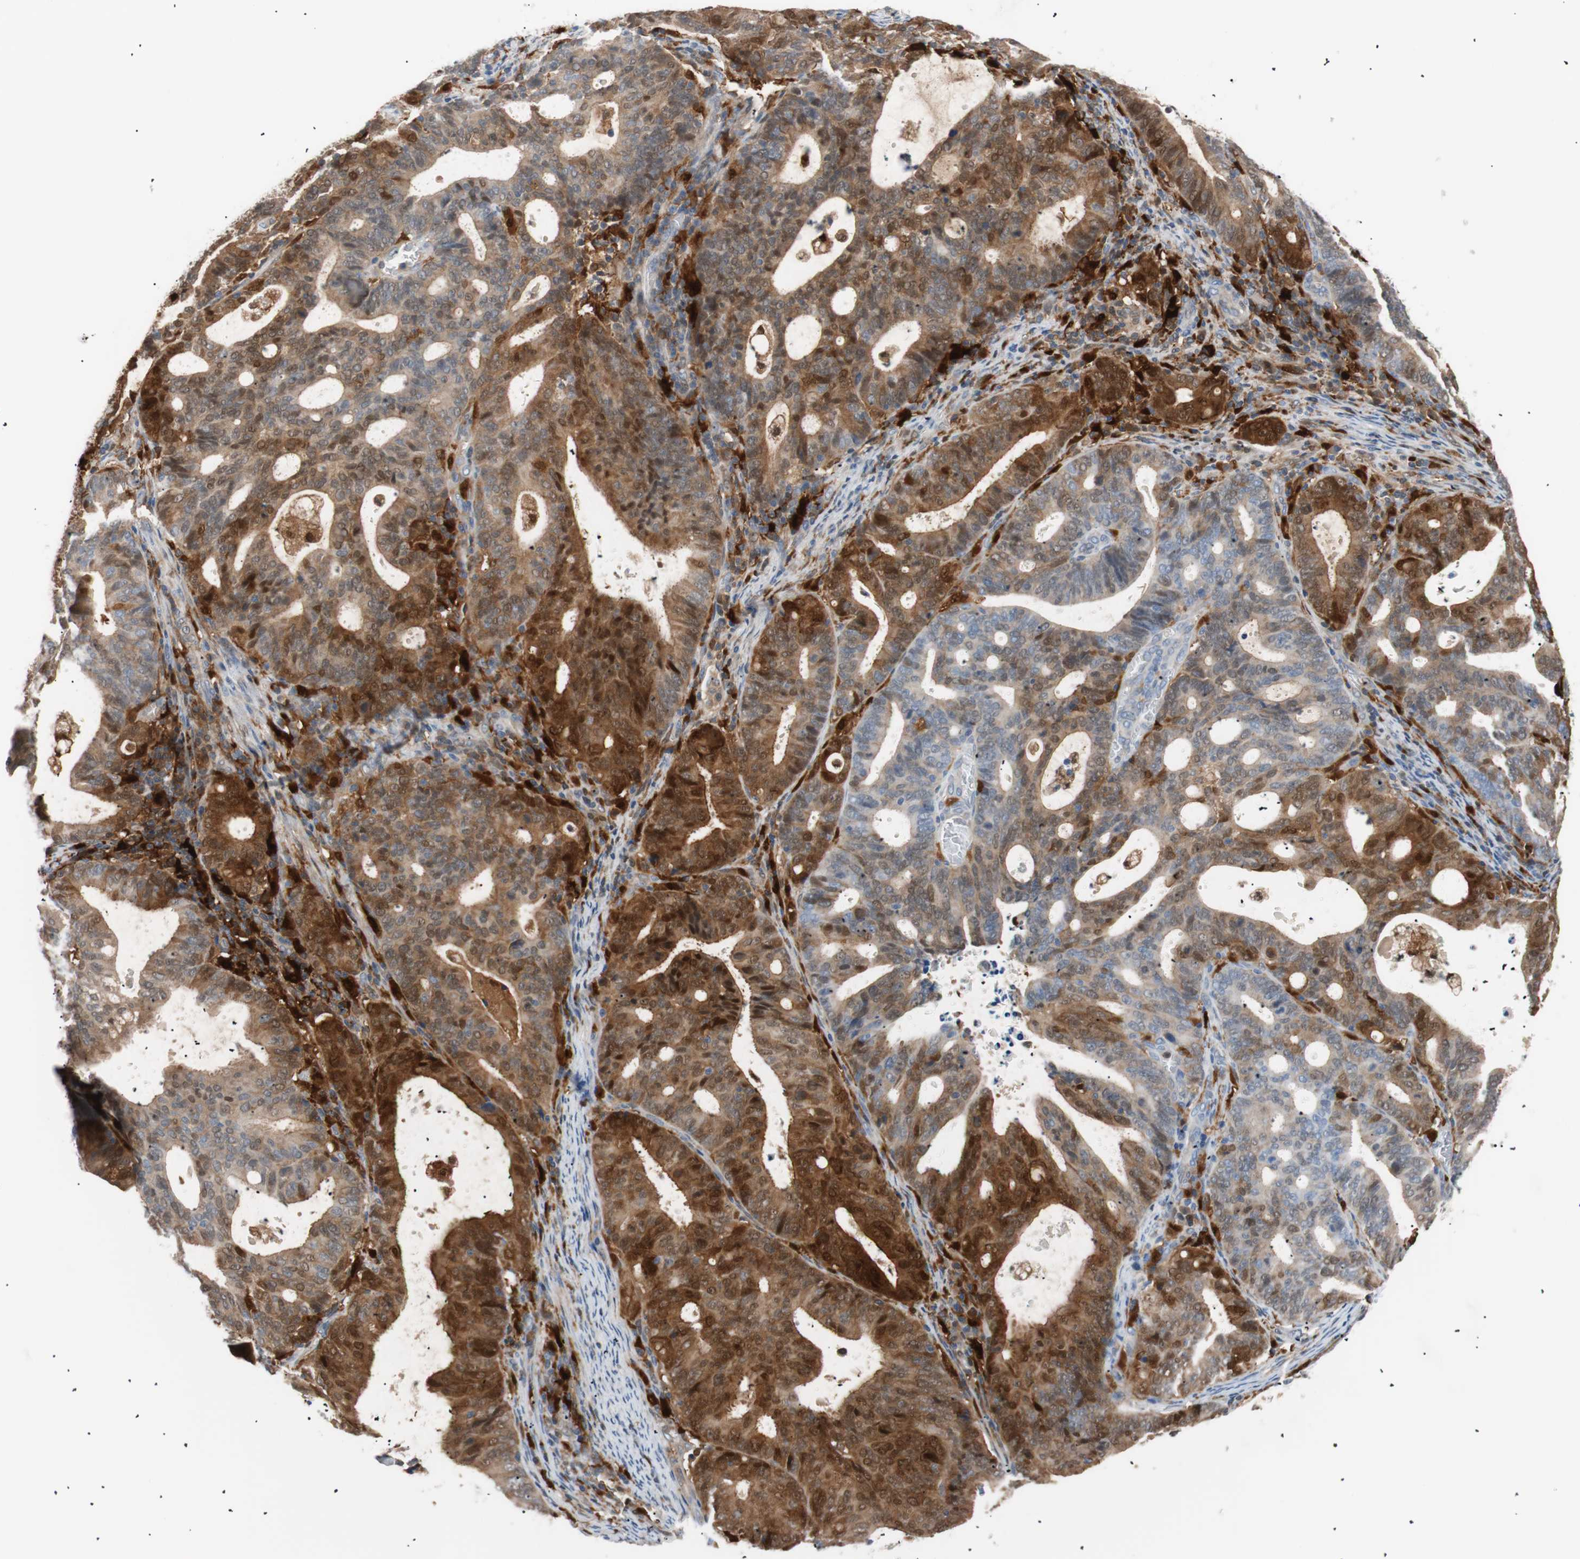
{"staining": {"intensity": "strong", "quantity": "25%-75%", "location": "cytoplasmic/membranous,nuclear"}, "tissue": "endometrial cancer", "cell_type": "Tumor cells", "image_type": "cancer", "snomed": [{"axis": "morphology", "description": "Adenocarcinoma, NOS"}, {"axis": "topography", "description": "Uterus"}], "caption": "This is a photomicrograph of IHC staining of adenocarcinoma (endometrial), which shows strong expression in the cytoplasmic/membranous and nuclear of tumor cells.", "gene": "IL18", "patient": {"sex": "female", "age": 83}}